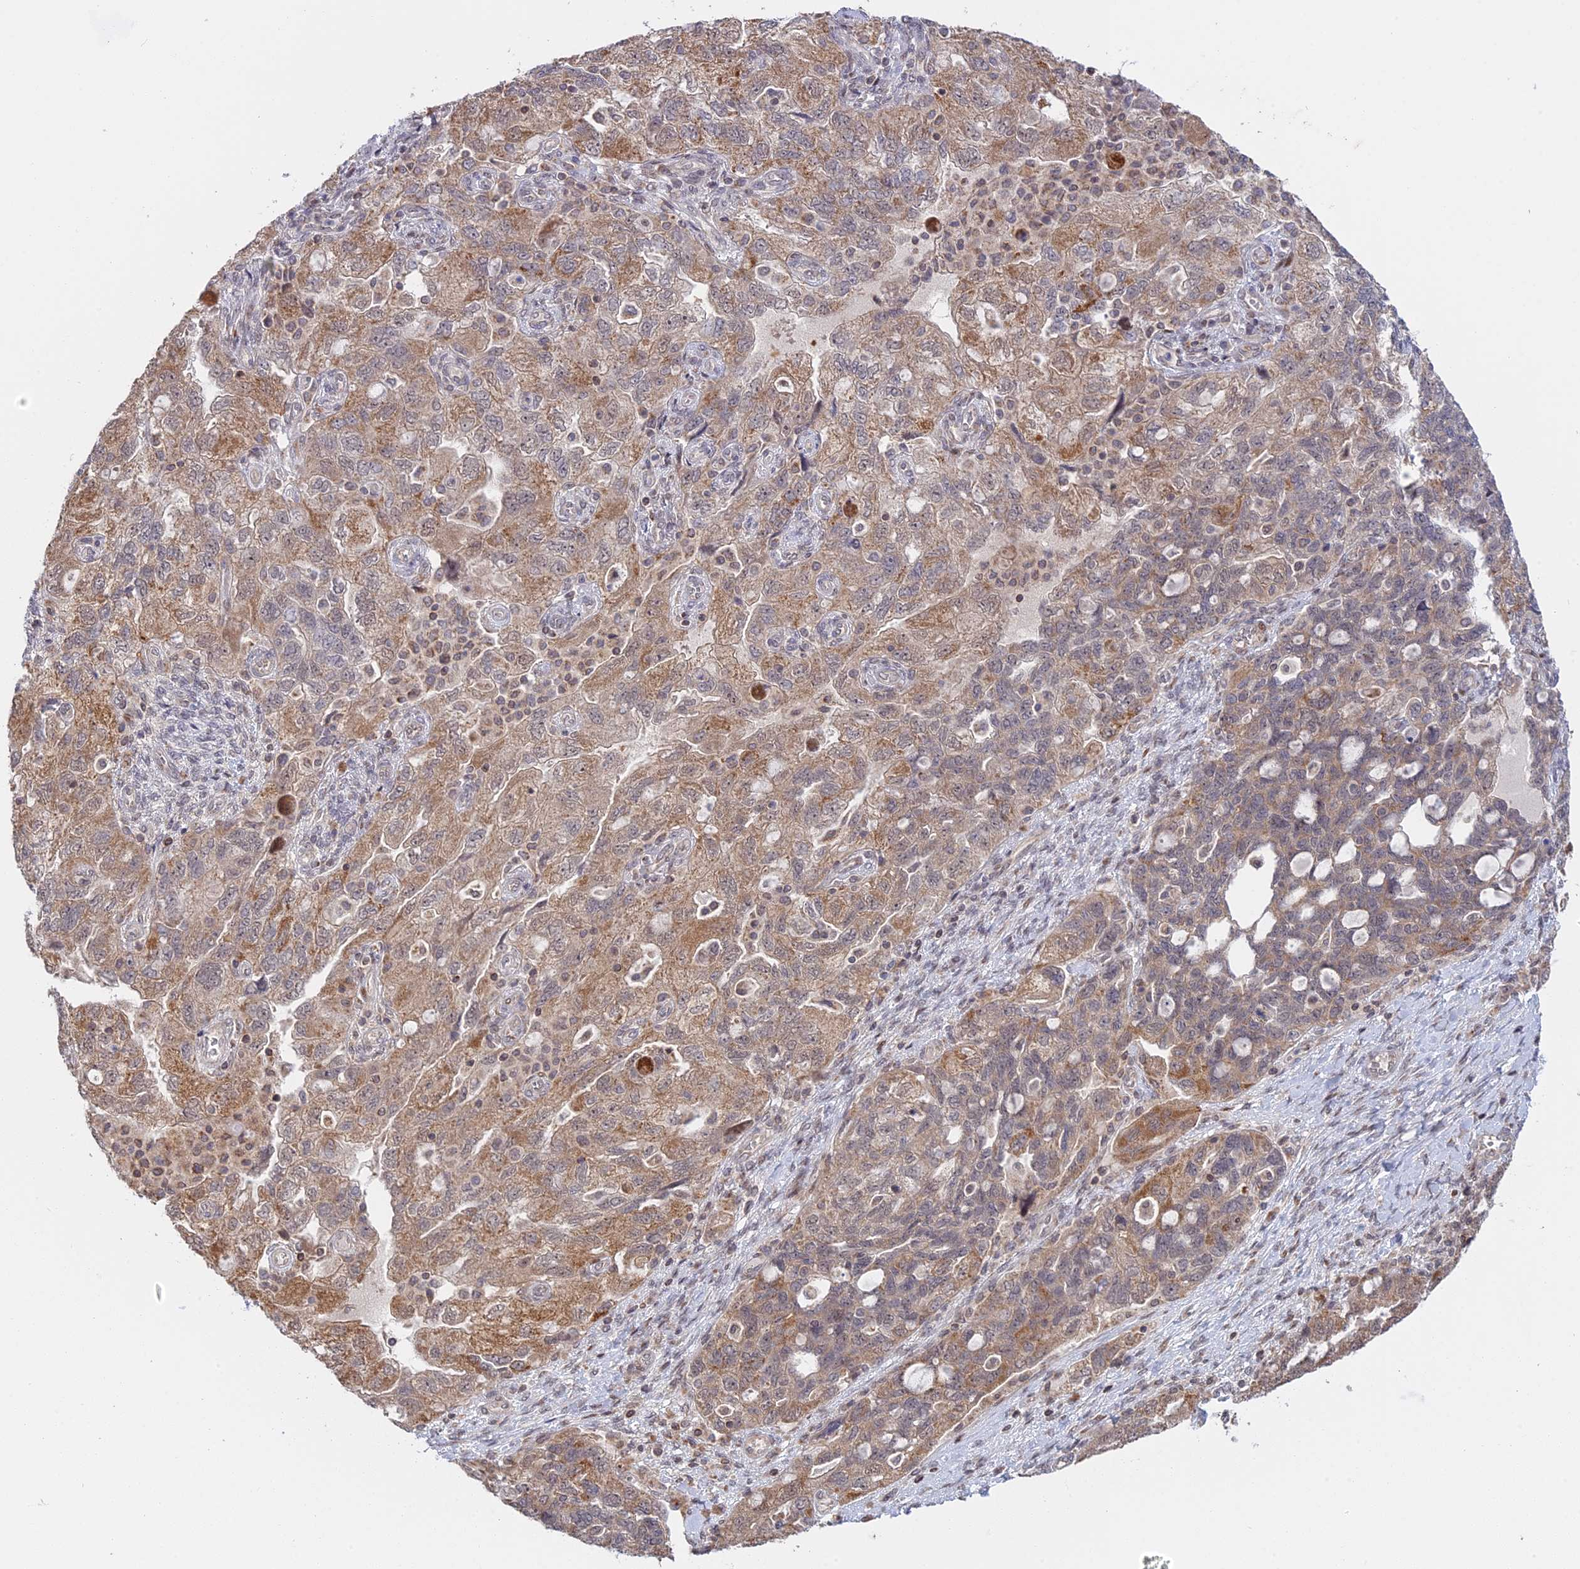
{"staining": {"intensity": "moderate", "quantity": "25%-75%", "location": "cytoplasmic/membranous,nuclear"}, "tissue": "ovarian cancer", "cell_type": "Tumor cells", "image_type": "cancer", "snomed": [{"axis": "morphology", "description": "Carcinoma, endometroid"}, {"axis": "topography", "description": "Ovary"}], "caption": "Ovarian endometroid carcinoma stained with a protein marker demonstrates moderate staining in tumor cells.", "gene": "GSKIP", "patient": {"sex": "female", "age": 51}}